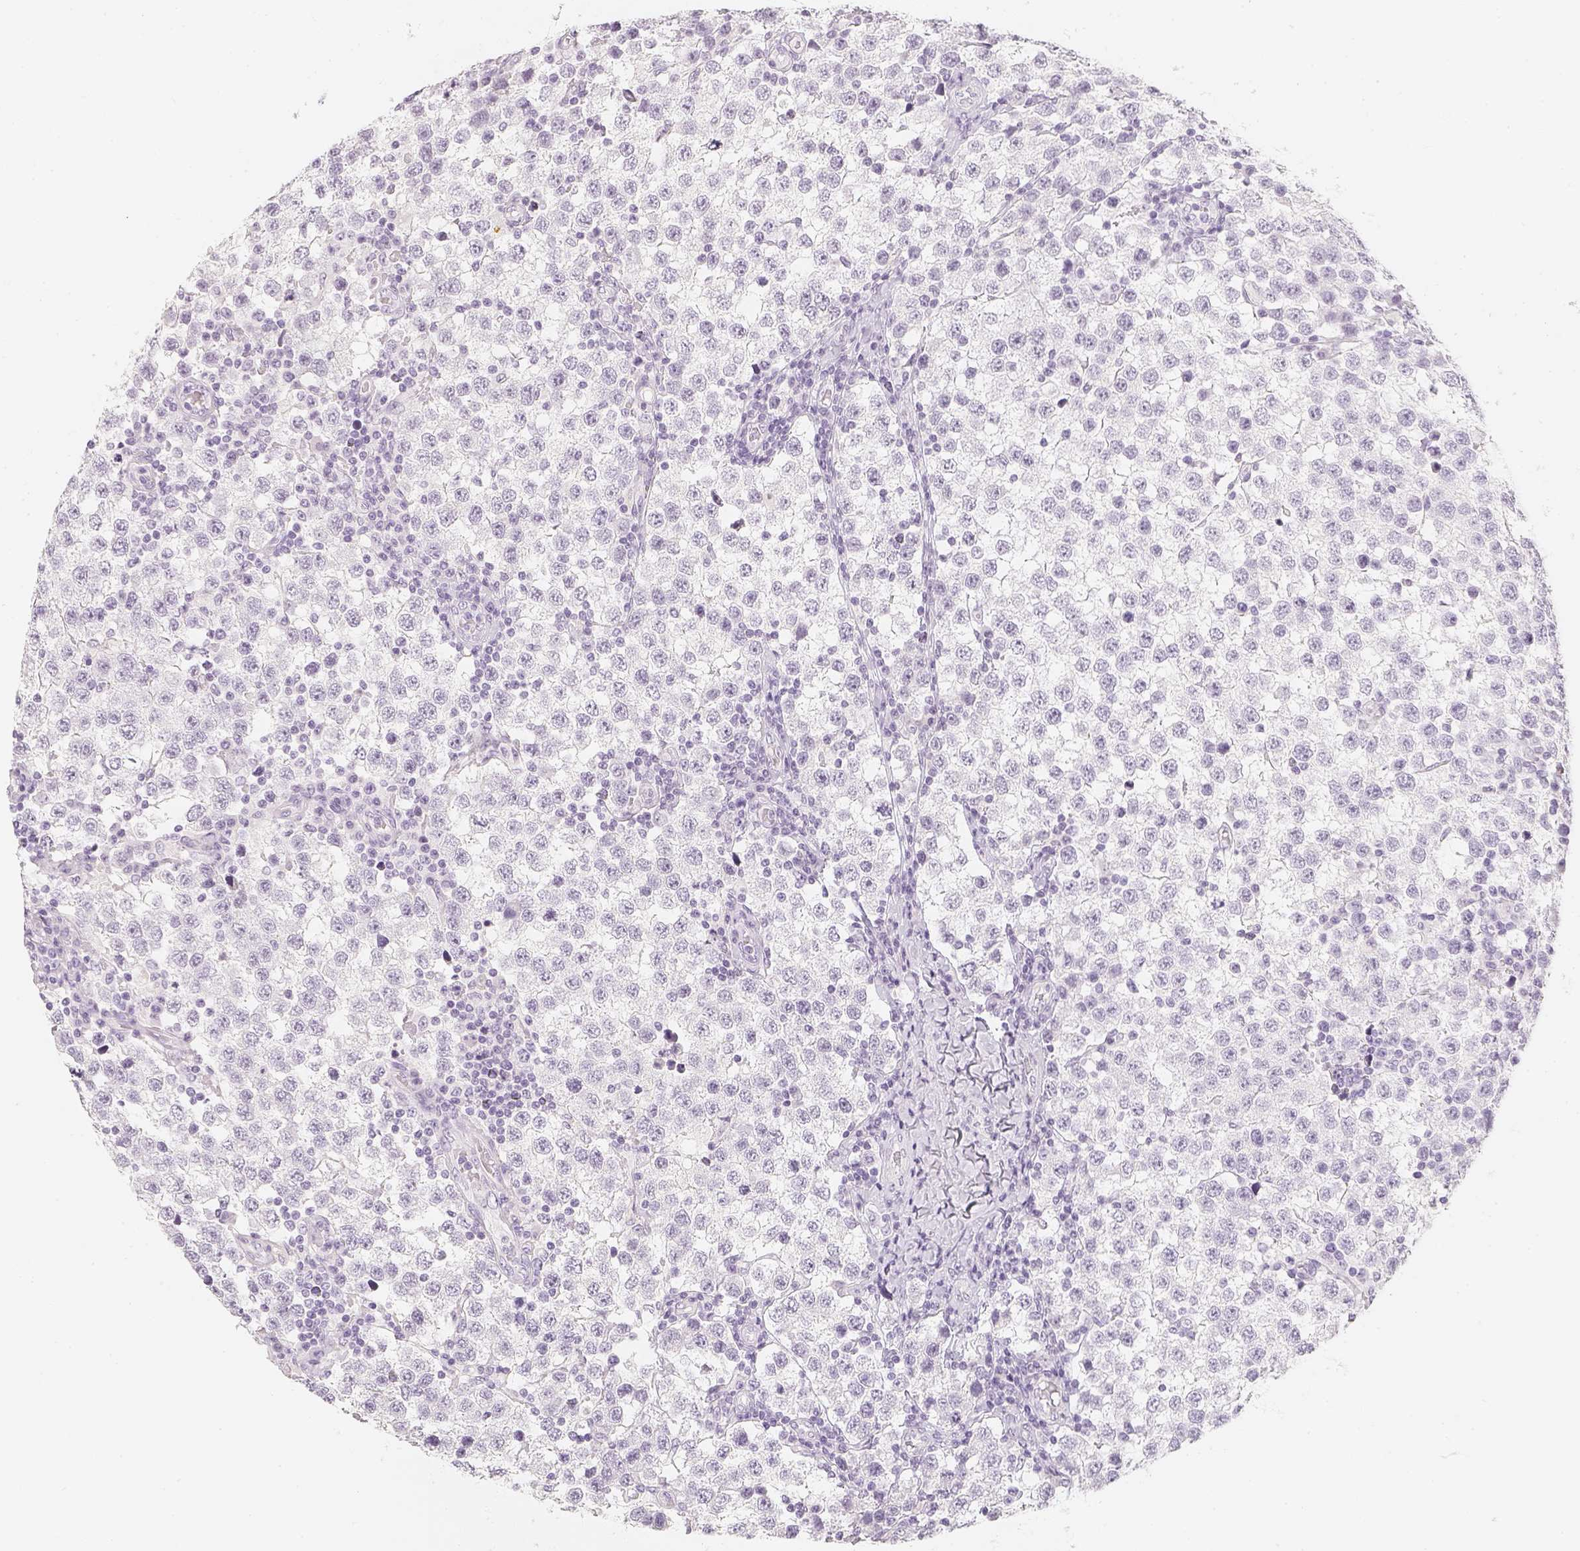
{"staining": {"intensity": "negative", "quantity": "none", "location": "none"}, "tissue": "testis cancer", "cell_type": "Tumor cells", "image_type": "cancer", "snomed": [{"axis": "morphology", "description": "Seminoma, NOS"}, {"axis": "topography", "description": "Testis"}], "caption": "Tumor cells show no significant protein expression in testis seminoma.", "gene": "SLC18A1", "patient": {"sex": "male", "age": 34}}